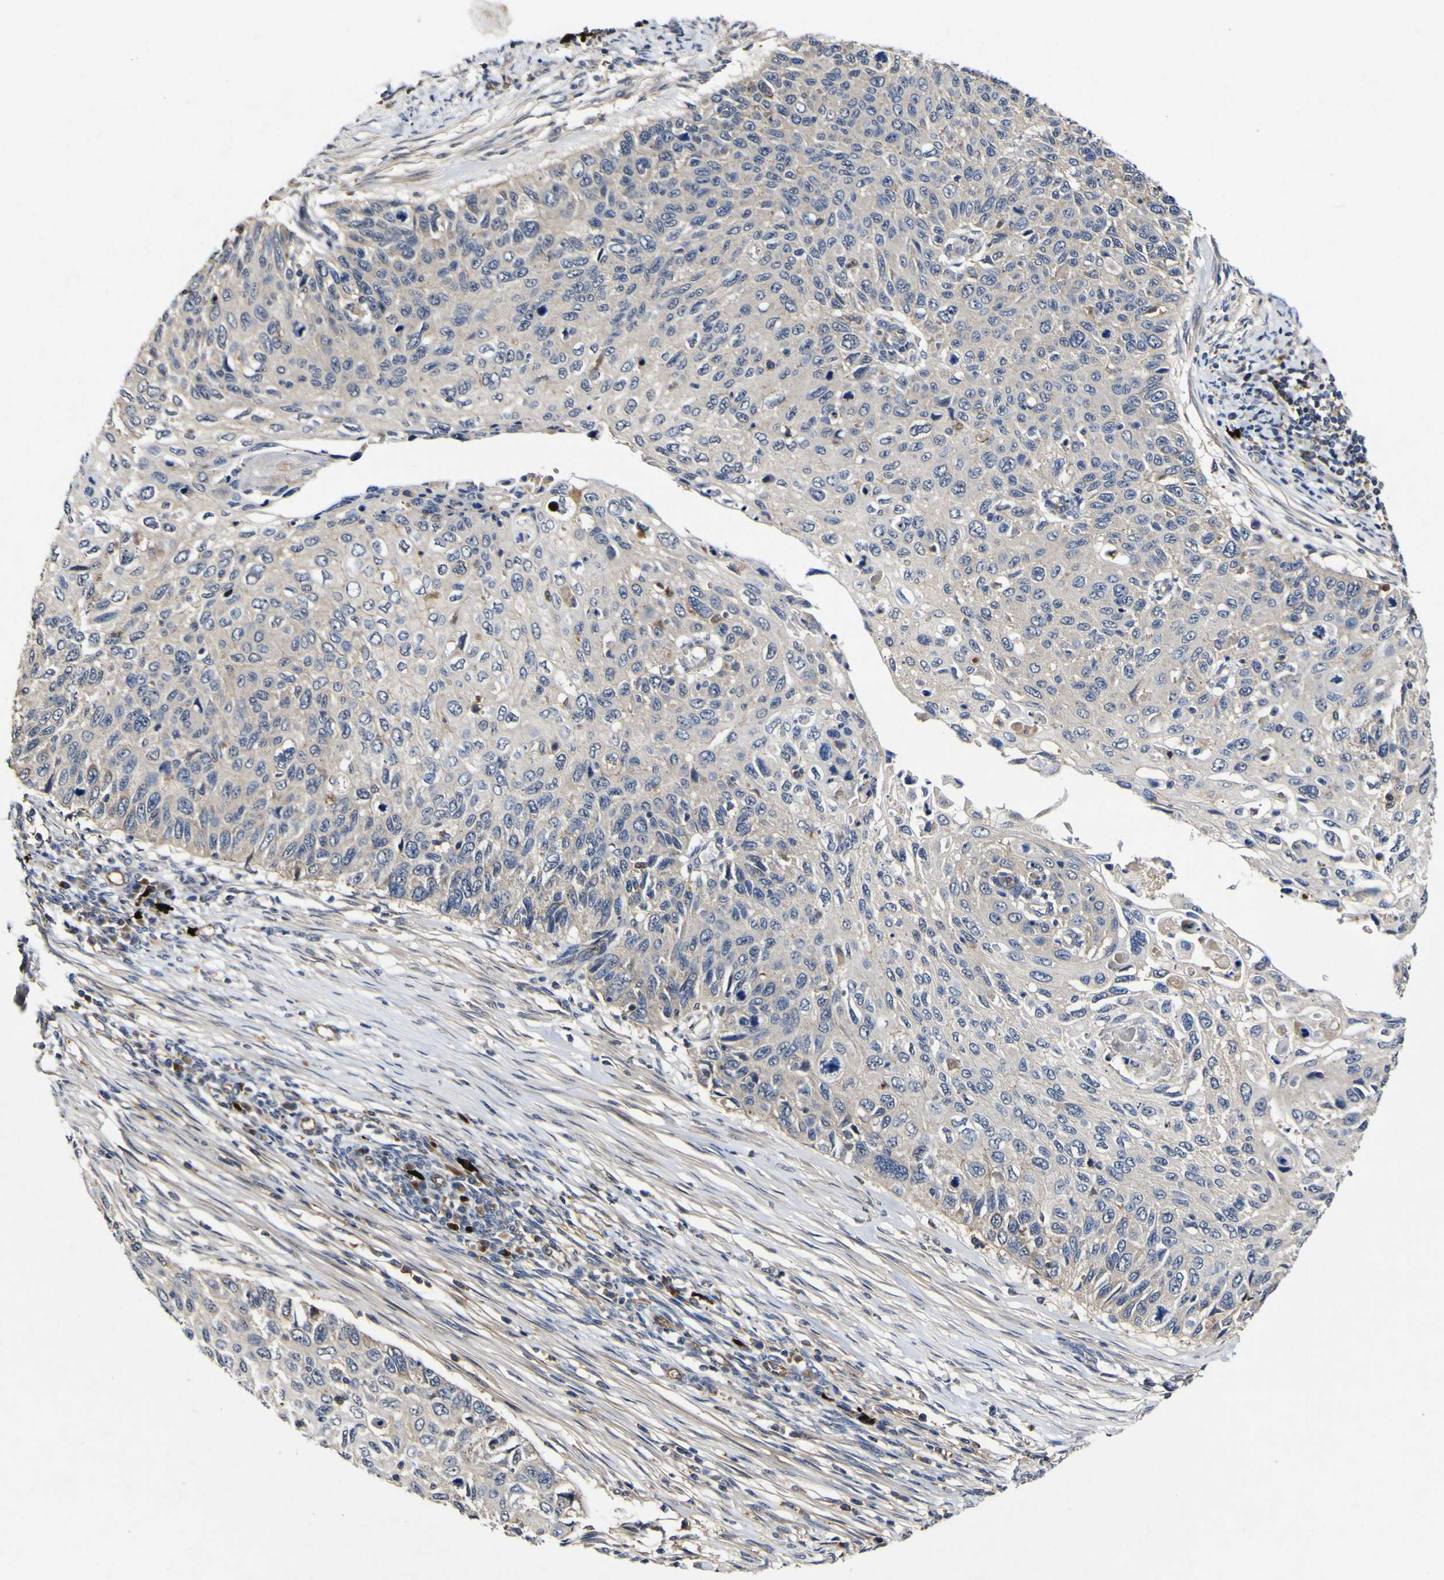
{"staining": {"intensity": "negative", "quantity": "none", "location": "none"}, "tissue": "cervical cancer", "cell_type": "Tumor cells", "image_type": "cancer", "snomed": [{"axis": "morphology", "description": "Squamous cell carcinoma, NOS"}, {"axis": "topography", "description": "Cervix"}], "caption": "Tumor cells are negative for brown protein staining in cervical cancer.", "gene": "CCL2", "patient": {"sex": "female", "age": 70}}